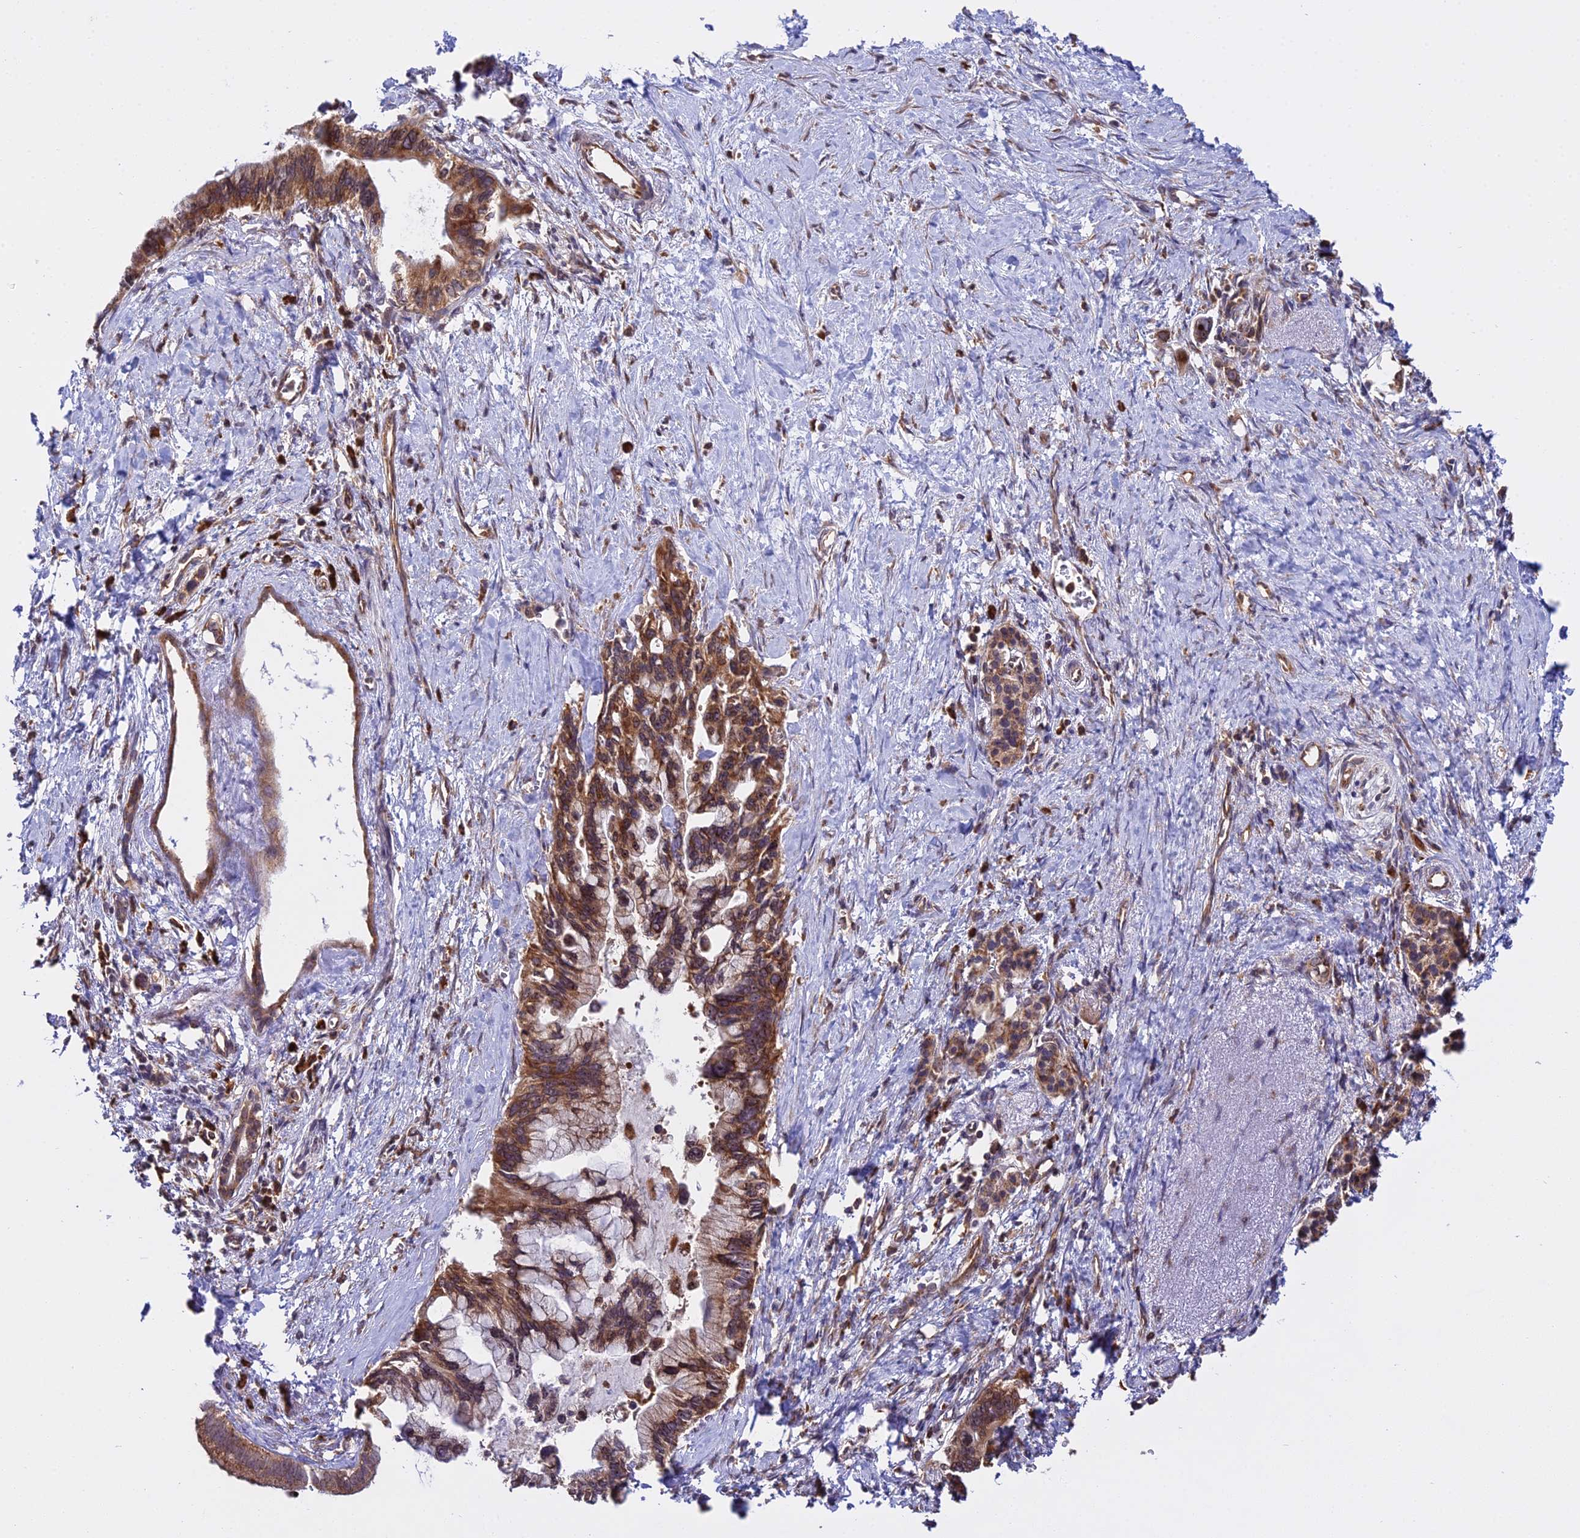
{"staining": {"intensity": "moderate", "quantity": ">75%", "location": "cytoplasmic/membranous"}, "tissue": "pancreatic cancer", "cell_type": "Tumor cells", "image_type": "cancer", "snomed": [{"axis": "morphology", "description": "Adenocarcinoma, NOS"}, {"axis": "topography", "description": "Pancreas"}], "caption": "Adenocarcinoma (pancreatic) stained with a protein marker shows moderate staining in tumor cells.", "gene": "RPL26", "patient": {"sex": "female", "age": 83}}